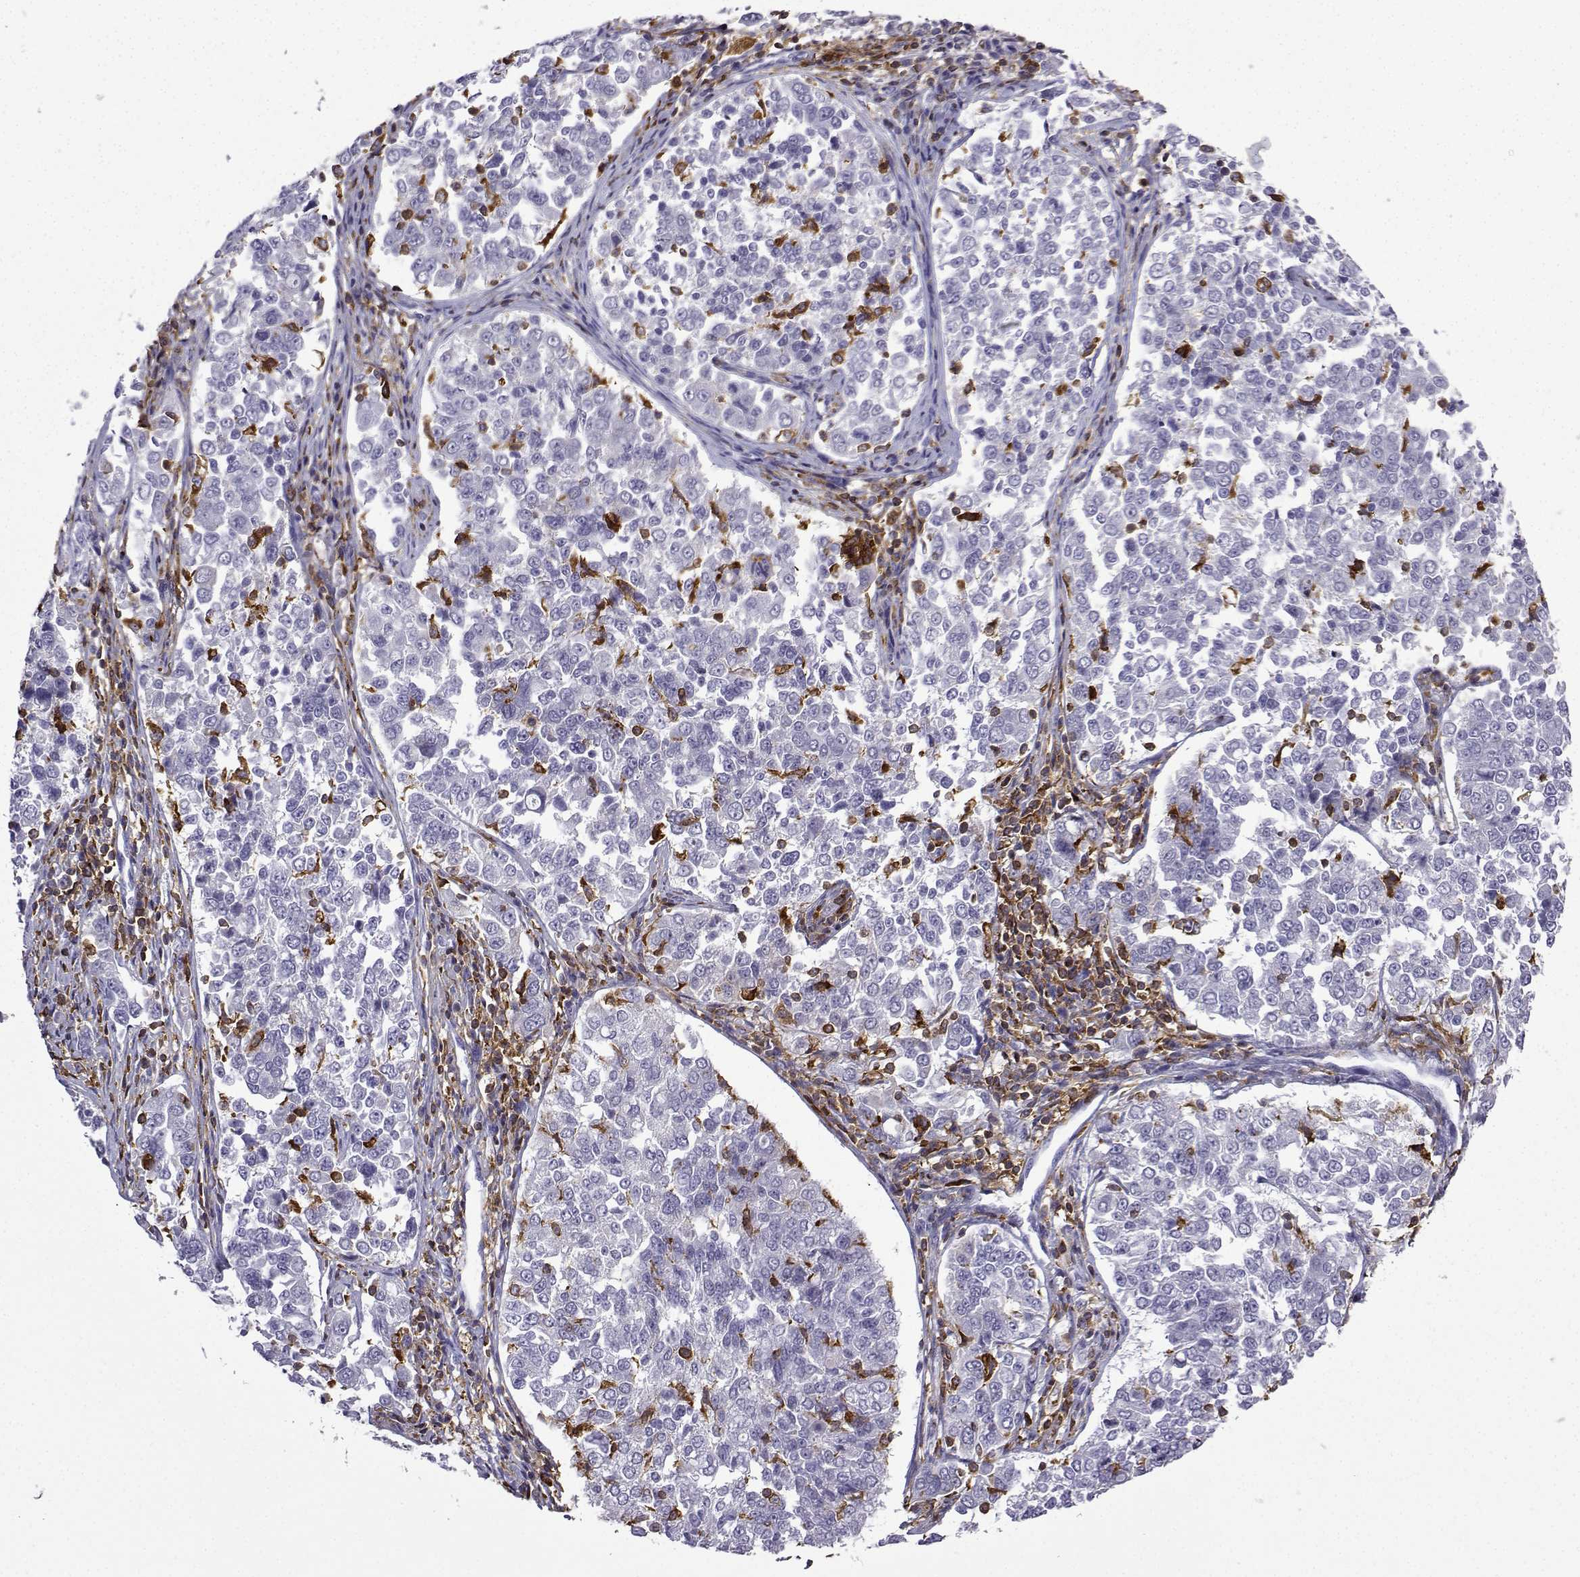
{"staining": {"intensity": "negative", "quantity": "none", "location": "none"}, "tissue": "endometrial cancer", "cell_type": "Tumor cells", "image_type": "cancer", "snomed": [{"axis": "morphology", "description": "Adenocarcinoma, NOS"}, {"axis": "topography", "description": "Endometrium"}], "caption": "Endometrial adenocarcinoma was stained to show a protein in brown. There is no significant staining in tumor cells.", "gene": "DOCK10", "patient": {"sex": "female", "age": 43}}